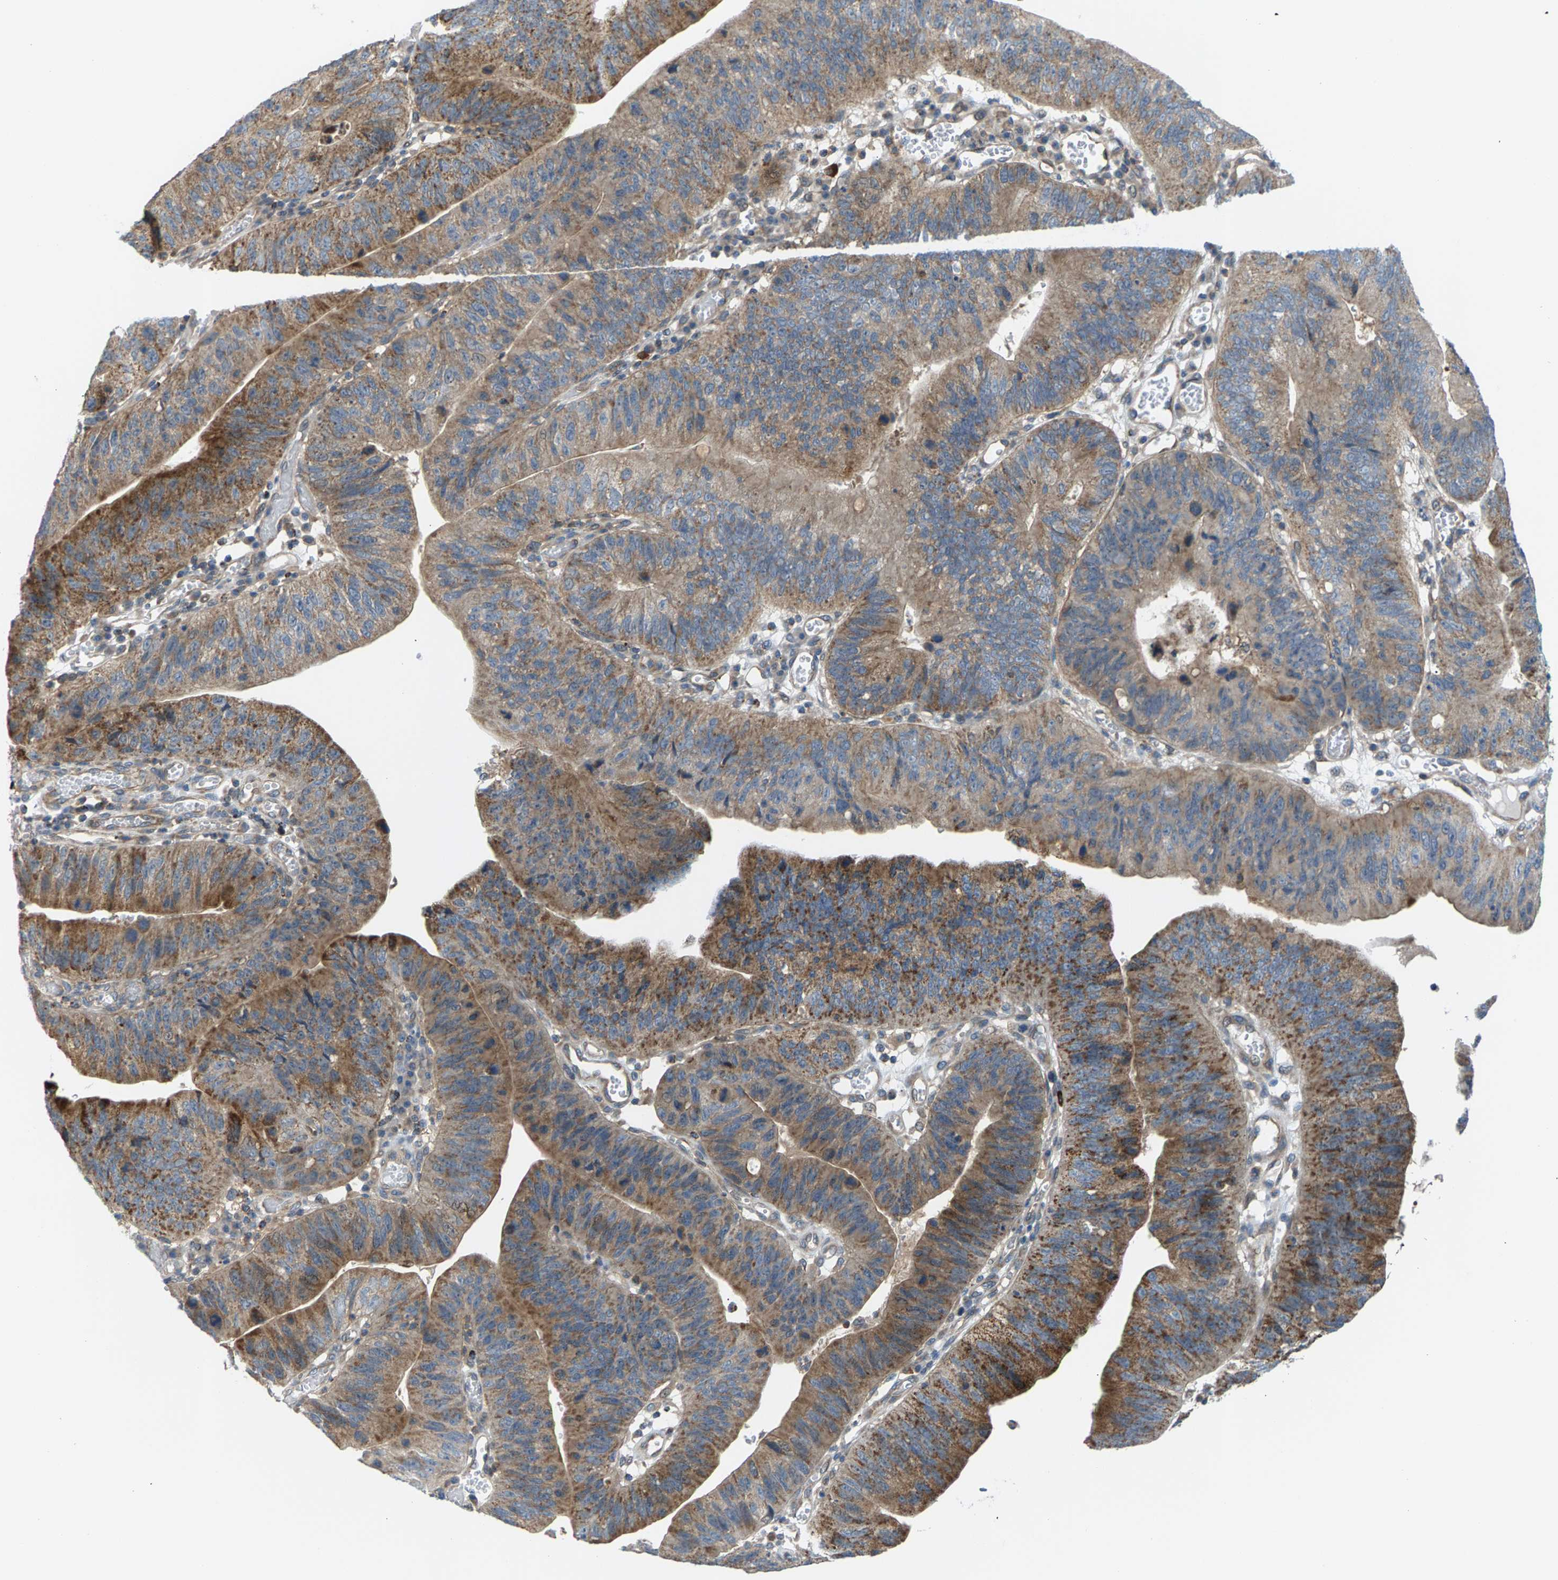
{"staining": {"intensity": "moderate", "quantity": "25%-75%", "location": "cytoplasmic/membranous"}, "tissue": "stomach cancer", "cell_type": "Tumor cells", "image_type": "cancer", "snomed": [{"axis": "morphology", "description": "Adenocarcinoma, NOS"}, {"axis": "topography", "description": "Stomach"}], "caption": "Immunohistochemistry staining of stomach cancer (adenocarcinoma), which demonstrates medium levels of moderate cytoplasmic/membranous expression in approximately 25%-75% of tumor cells indicating moderate cytoplasmic/membranous protein staining. The staining was performed using DAB (3,3'-diaminobenzidine) (brown) for protein detection and nuclei were counterstained in hematoxylin (blue).", "gene": "PDCL", "patient": {"sex": "male", "age": 59}}